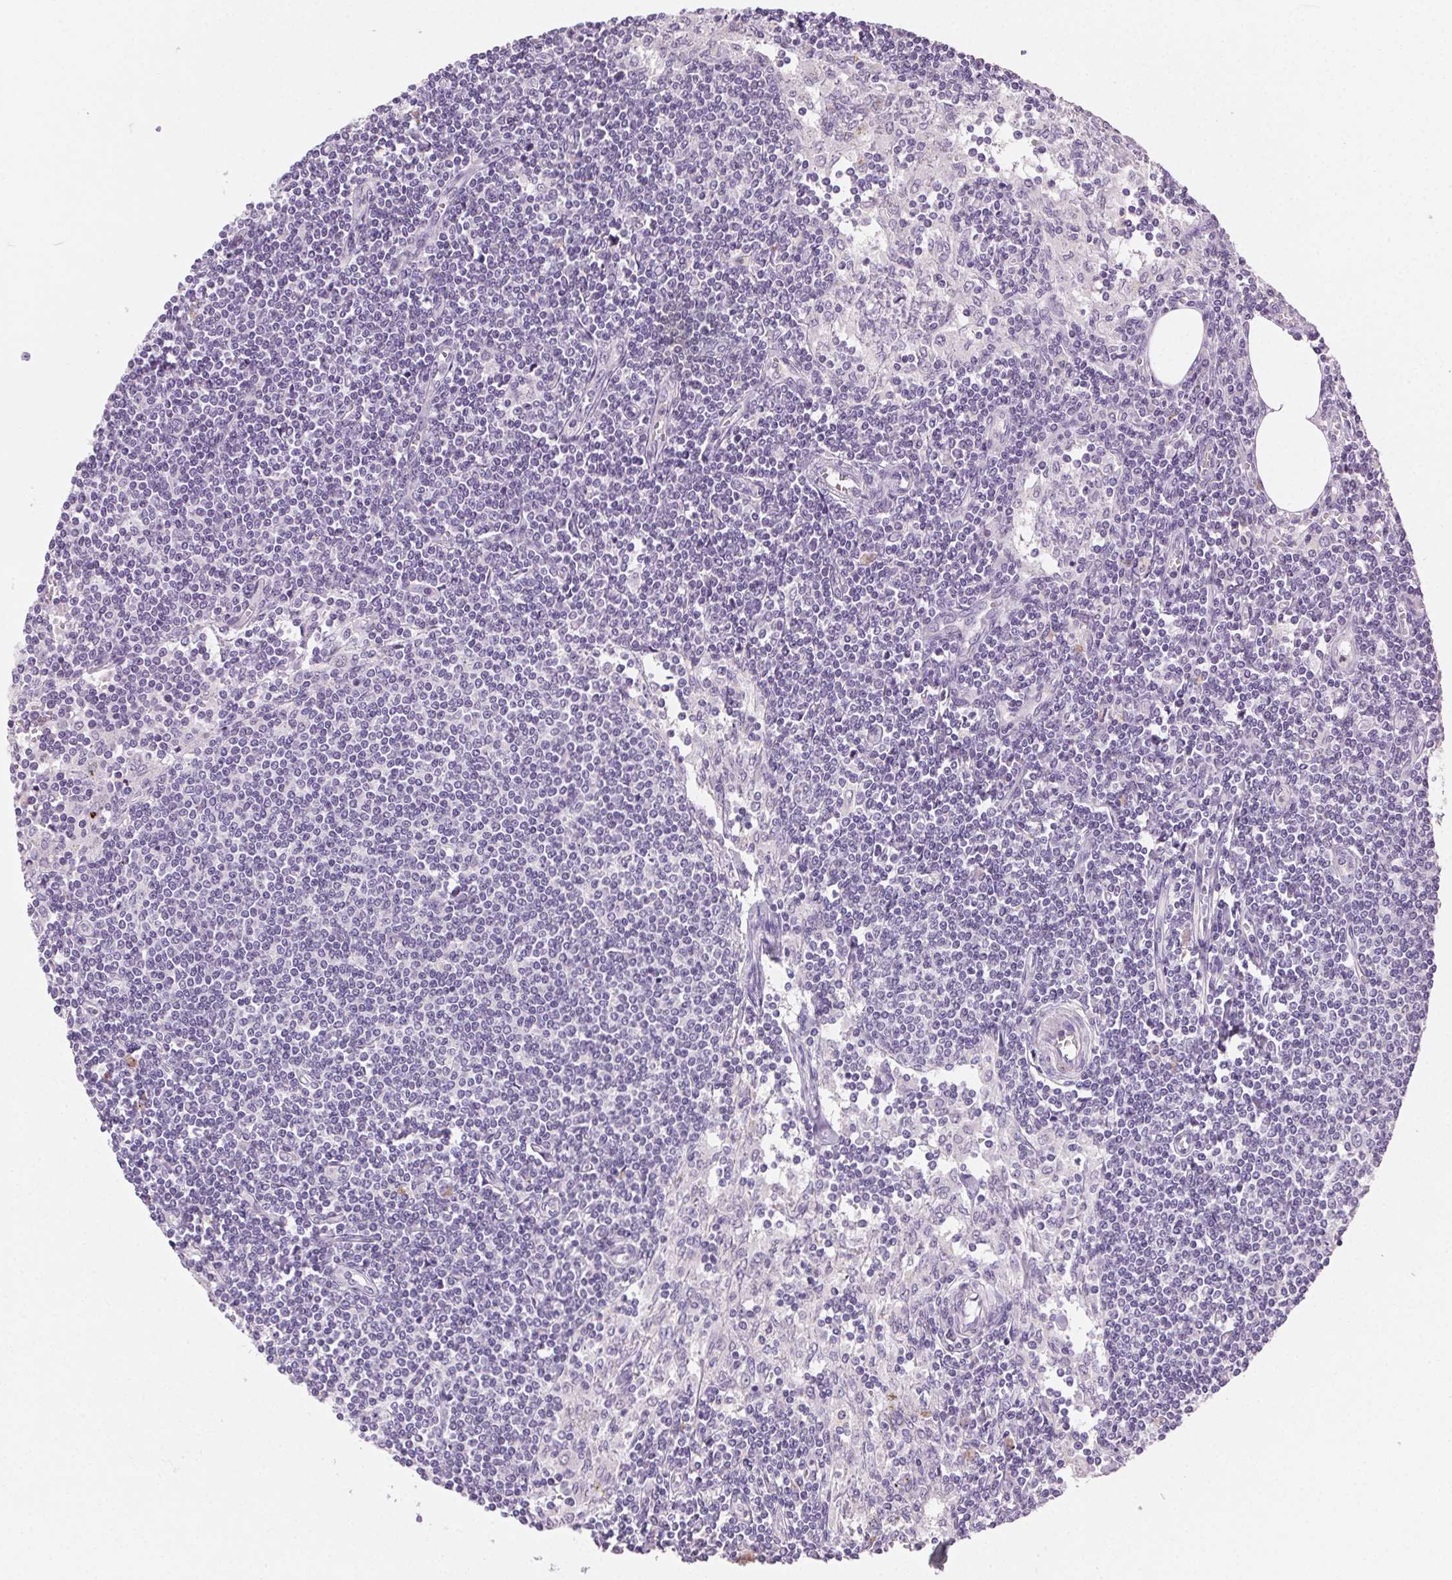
{"staining": {"intensity": "negative", "quantity": "none", "location": "none"}, "tissue": "lymph node", "cell_type": "Germinal center cells", "image_type": "normal", "snomed": [{"axis": "morphology", "description": "Normal tissue, NOS"}, {"axis": "topography", "description": "Lymph node"}], "caption": "A photomicrograph of lymph node stained for a protein displays no brown staining in germinal center cells.", "gene": "CLDN10", "patient": {"sex": "female", "age": 69}}